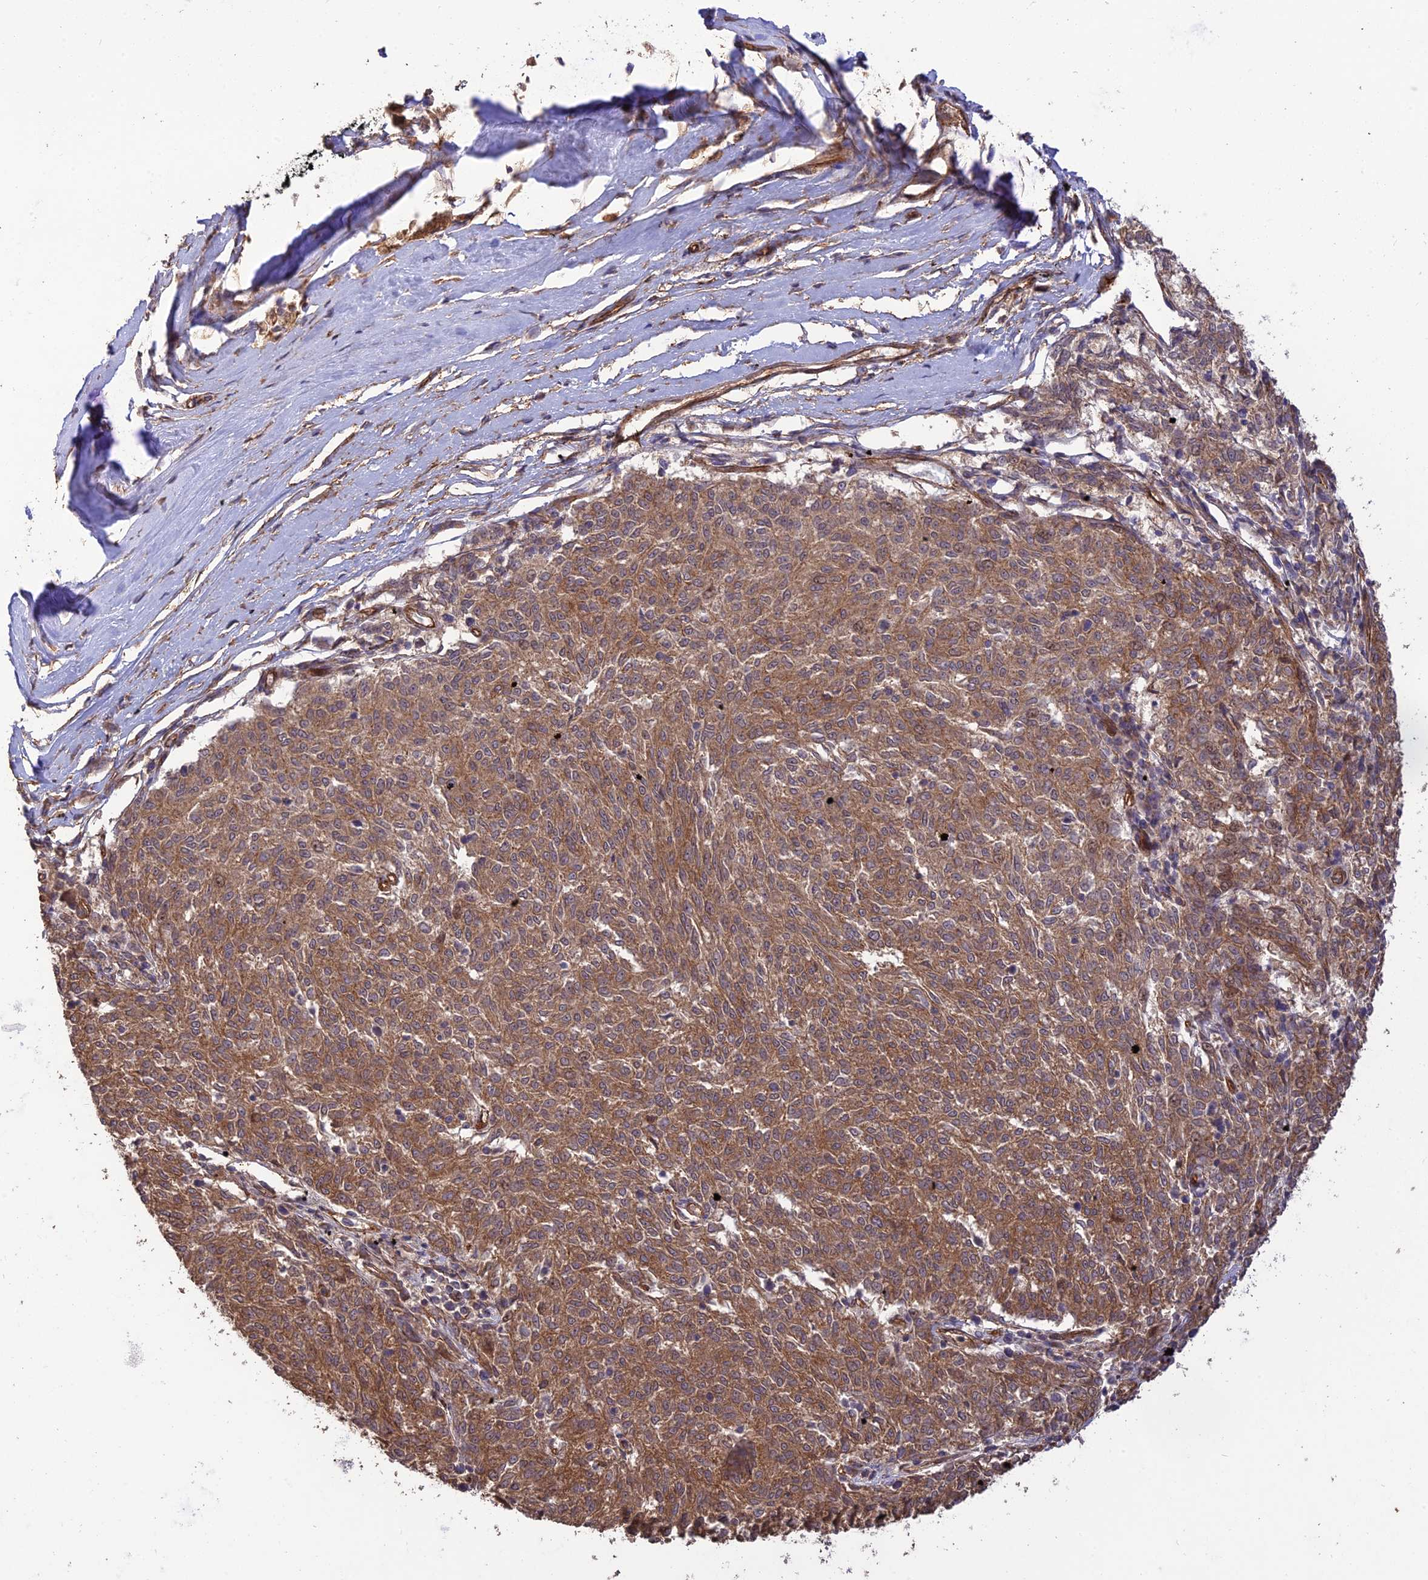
{"staining": {"intensity": "moderate", "quantity": ">75%", "location": "cytoplasmic/membranous"}, "tissue": "melanoma", "cell_type": "Tumor cells", "image_type": "cancer", "snomed": [{"axis": "morphology", "description": "Malignant melanoma, NOS"}, {"axis": "topography", "description": "Skin"}], "caption": "Protein expression by immunohistochemistry shows moderate cytoplasmic/membranous positivity in about >75% of tumor cells in malignant melanoma.", "gene": "HOMER2", "patient": {"sex": "female", "age": 72}}